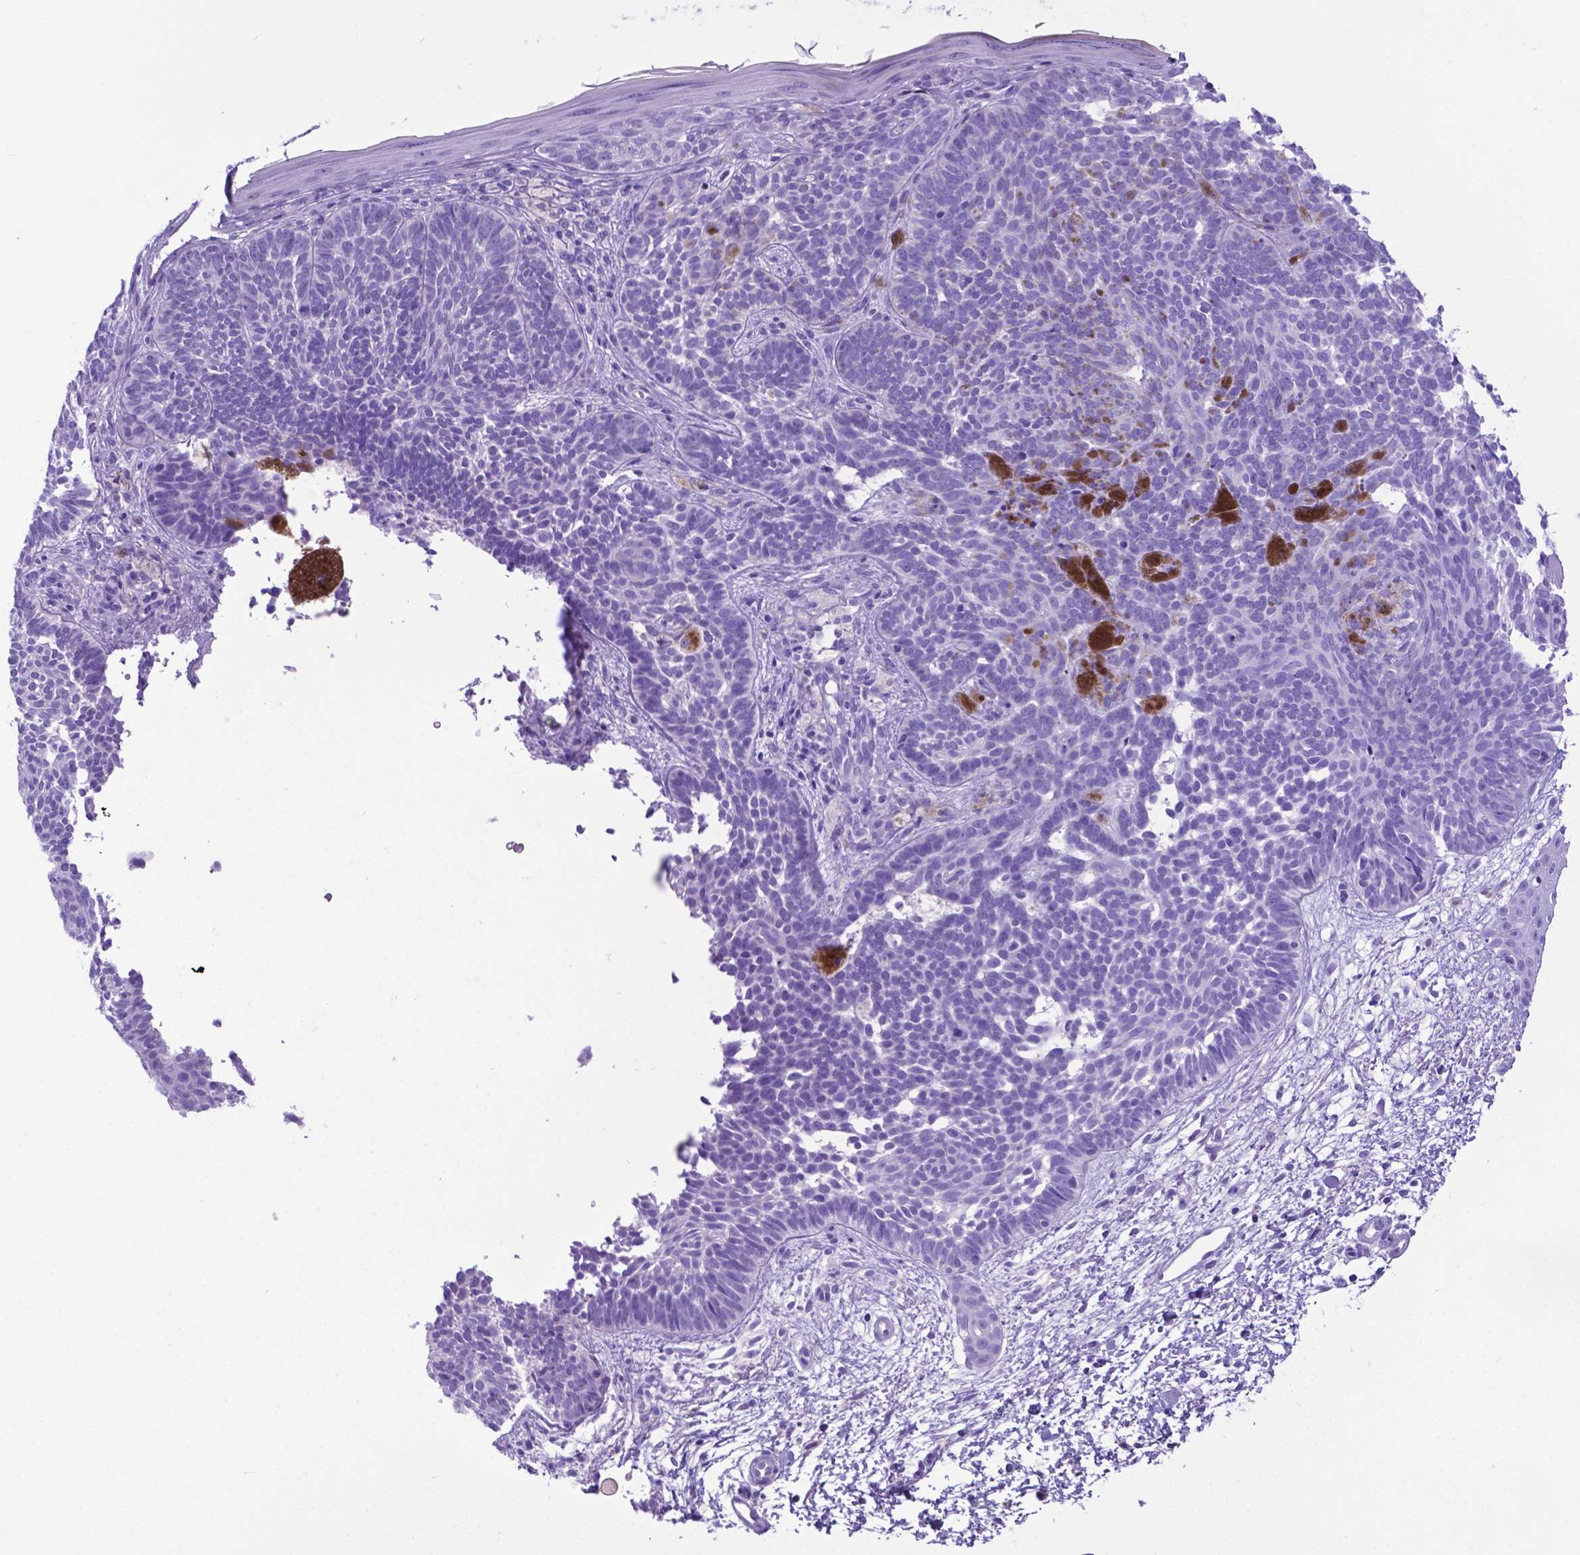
{"staining": {"intensity": "negative", "quantity": "none", "location": "none"}, "tissue": "skin cancer", "cell_type": "Tumor cells", "image_type": "cancer", "snomed": [{"axis": "morphology", "description": "Basal cell carcinoma"}, {"axis": "topography", "description": "Skin"}], "caption": "This is an immunohistochemistry histopathology image of human skin basal cell carcinoma. There is no positivity in tumor cells.", "gene": "LZTR1", "patient": {"sex": "female", "age": 85}}